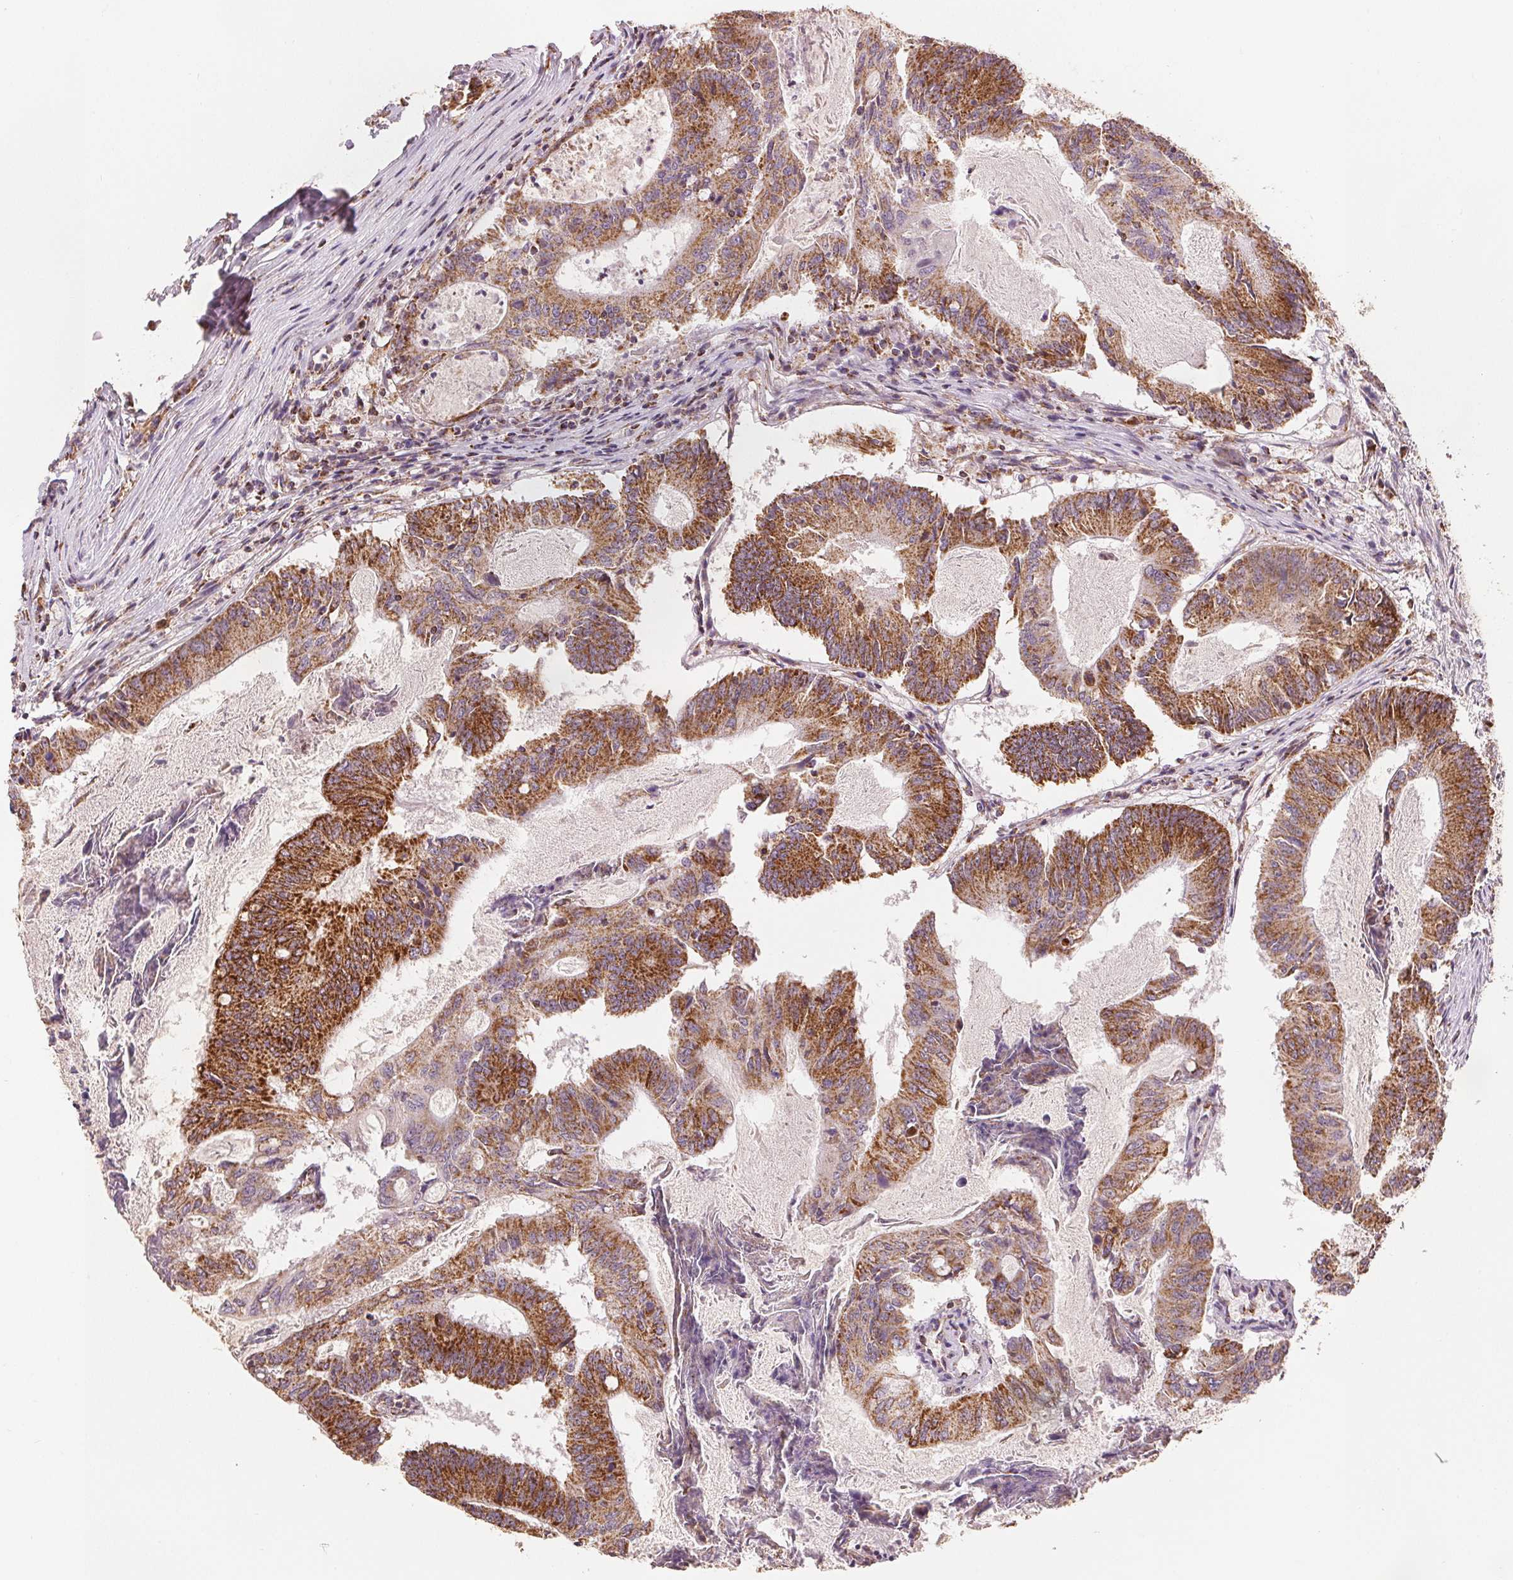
{"staining": {"intensity": "strong", "quantity": ">75%", "location": "cytoplasmic/membranous"}, "tissue": "colorectal cancer", "cell_type": "Tumor cells", "image_type": "cancer", "snomed": [{"axis": "morphology", "description": "Adenocarcinoma, NOS"}, {"axis": "topography", "description": "Colon"}], "caption": "A photomicrograph of human colorectal cancer stained for a protein exhibits strong cytoplasmic/membranous brown staining in tumor cells. The staining was performed using DAB, with brown indicating positive protein expression. Nuclei are stained blue with hematoxylin.", "gene": "SDHB", "patient": {"sex": "female", "age": 70}}